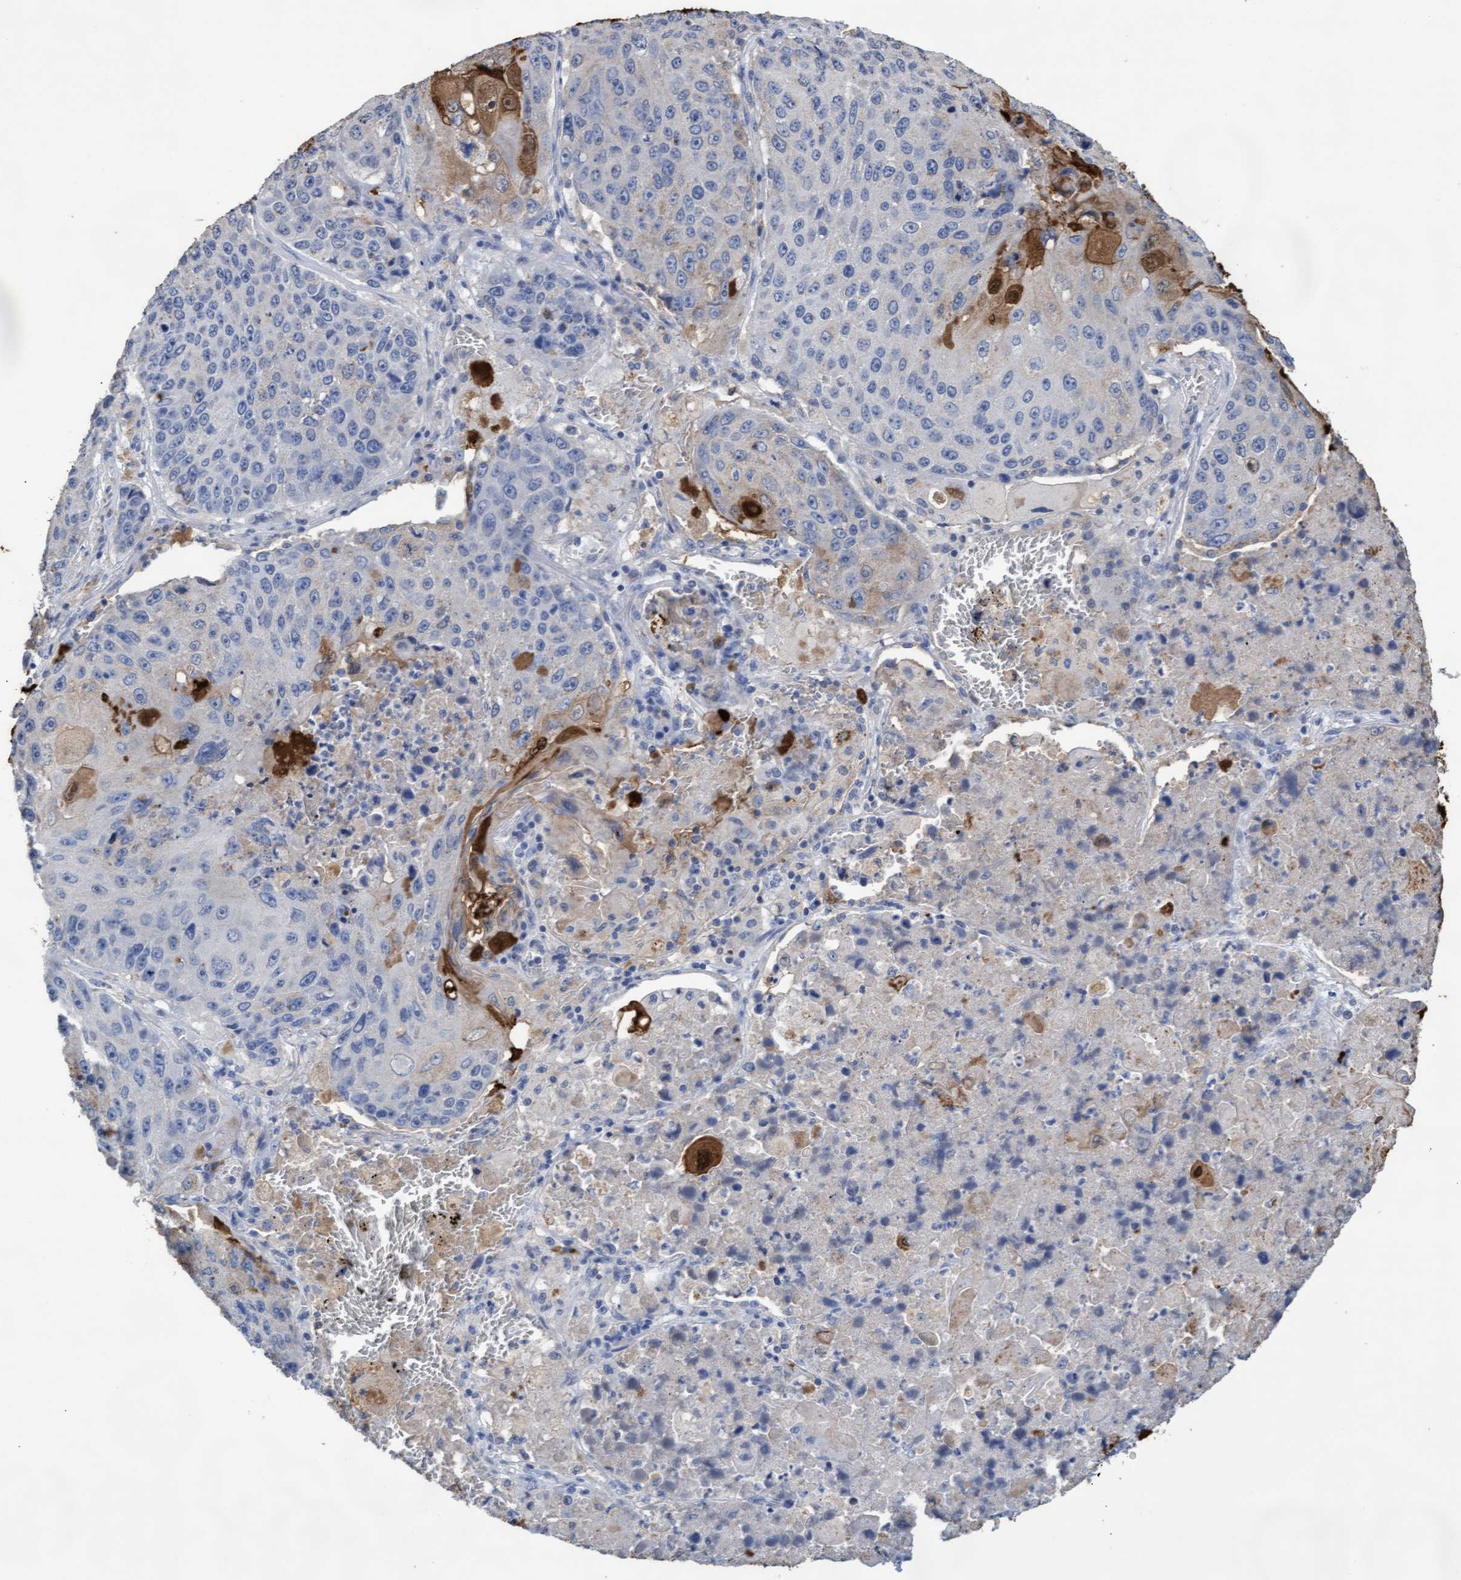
{"staining": {"intensity": "negative", "quantity": "none", "location": "none"}, "tissue": "lung cancer", "cell_type": "Tumor cells", "image_type": "cancer", "snomed": [{"axis": "morphology", "description": "Squamous cell carcinoma, NOS"}, {"axis": "topography", "description": "Lung"}], "caption": "A high-resolution image shows immunohistochemistry (IHC) staining of lung squamous cell carcinoma, which exhibits no significant staining in tumor cells. Brightfield microscopy of immunohistochemistry (IHC) stained with DAB (brown) and hematoxylin (blue), captured at high magnification.", "gene": "GPR39", "patient": {"sex": "male", "age": 61}}